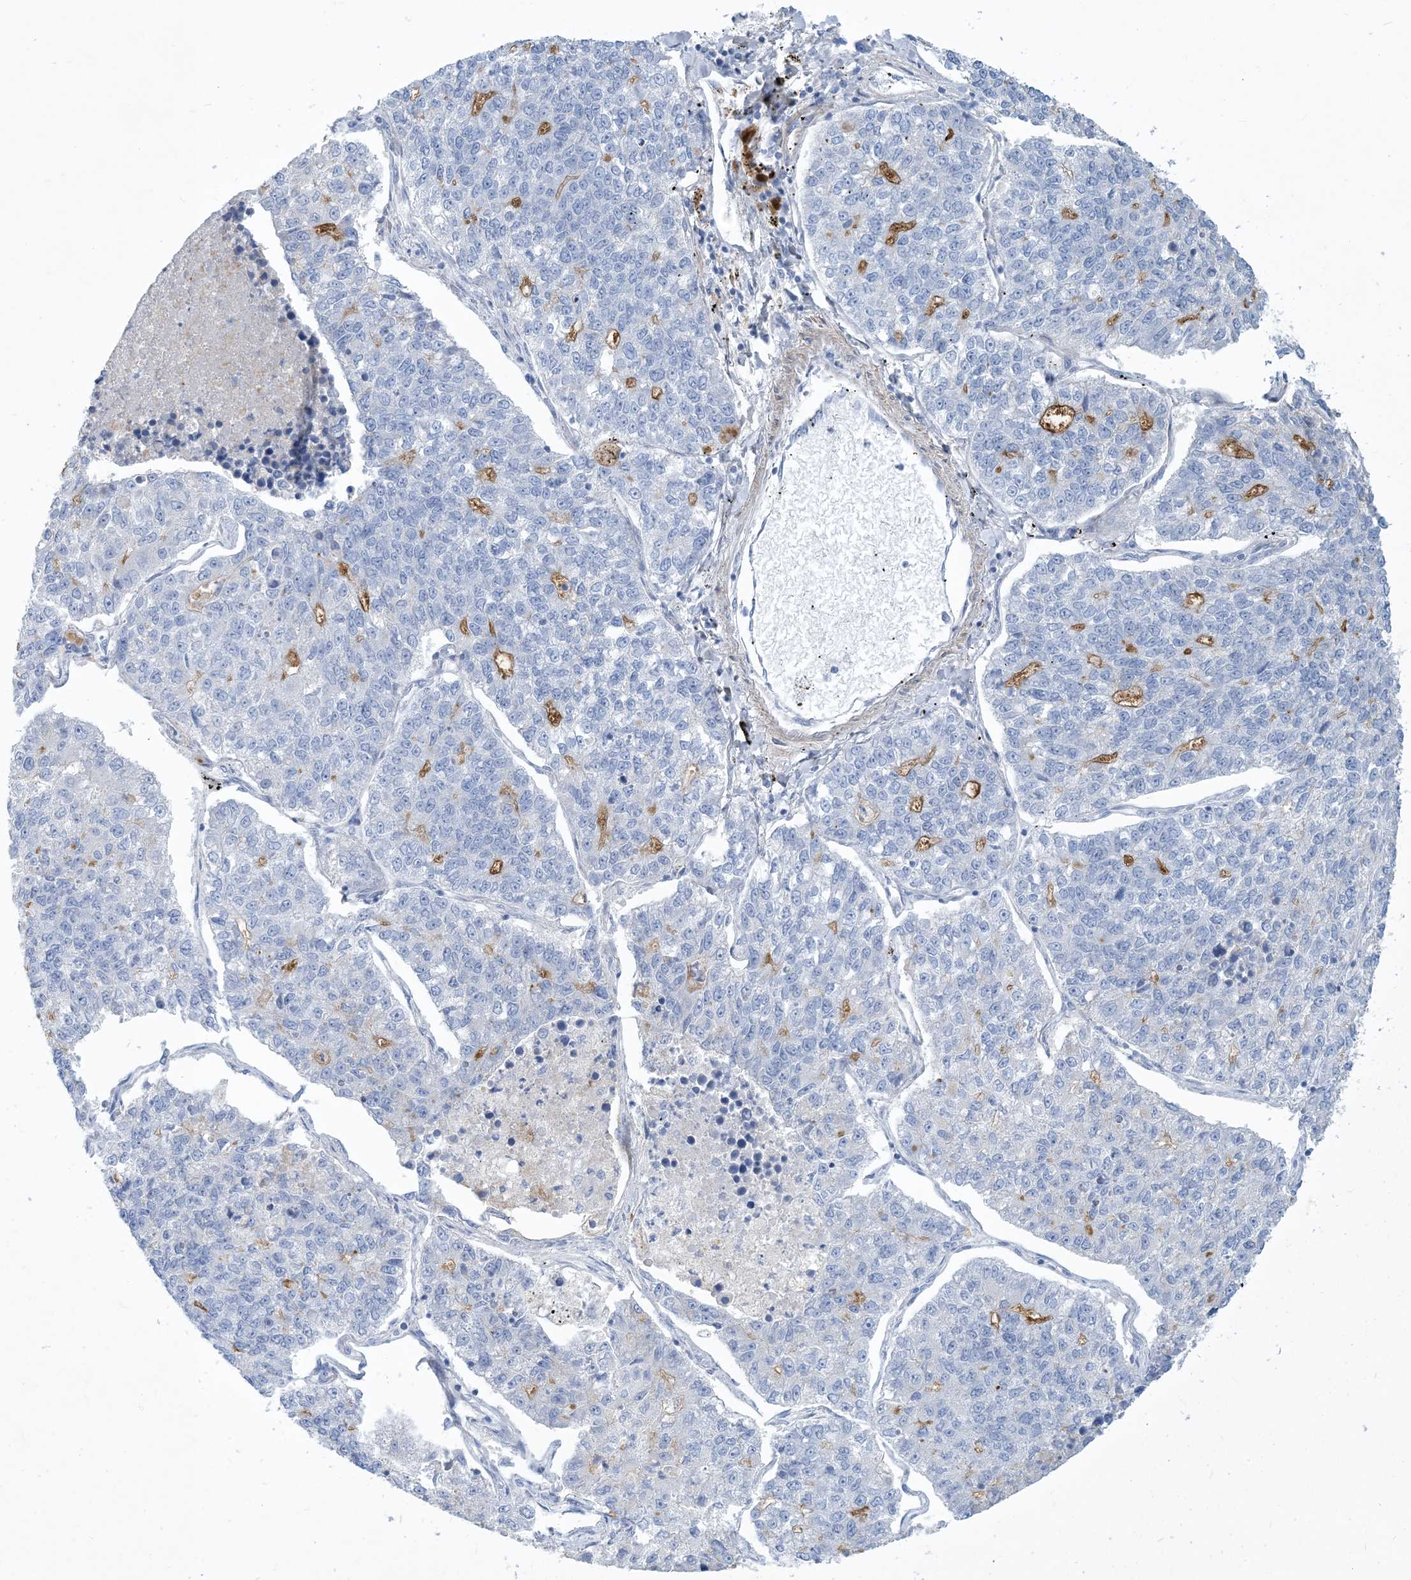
{"staining": {"intensity": "moderate", "quantity": "<25%", "location": "cytoplasmic/membranous"}, "tissue": "lung cancer", "cell_type": "Tumor cells", "image_type": "cancer", "snomed": [{"axis": "morphology", "description": "Adenocarcinoma, NOS"}, {"axis": "topography", "description": "Lung"}], "caption": "A brown stain labels moderate cytoplasmic/membranous expression of a protein in human adenocarcinoma (lung) tumor cells.", "gene": "MOXD1", "patient": {"sex": "male", "age": 49}}